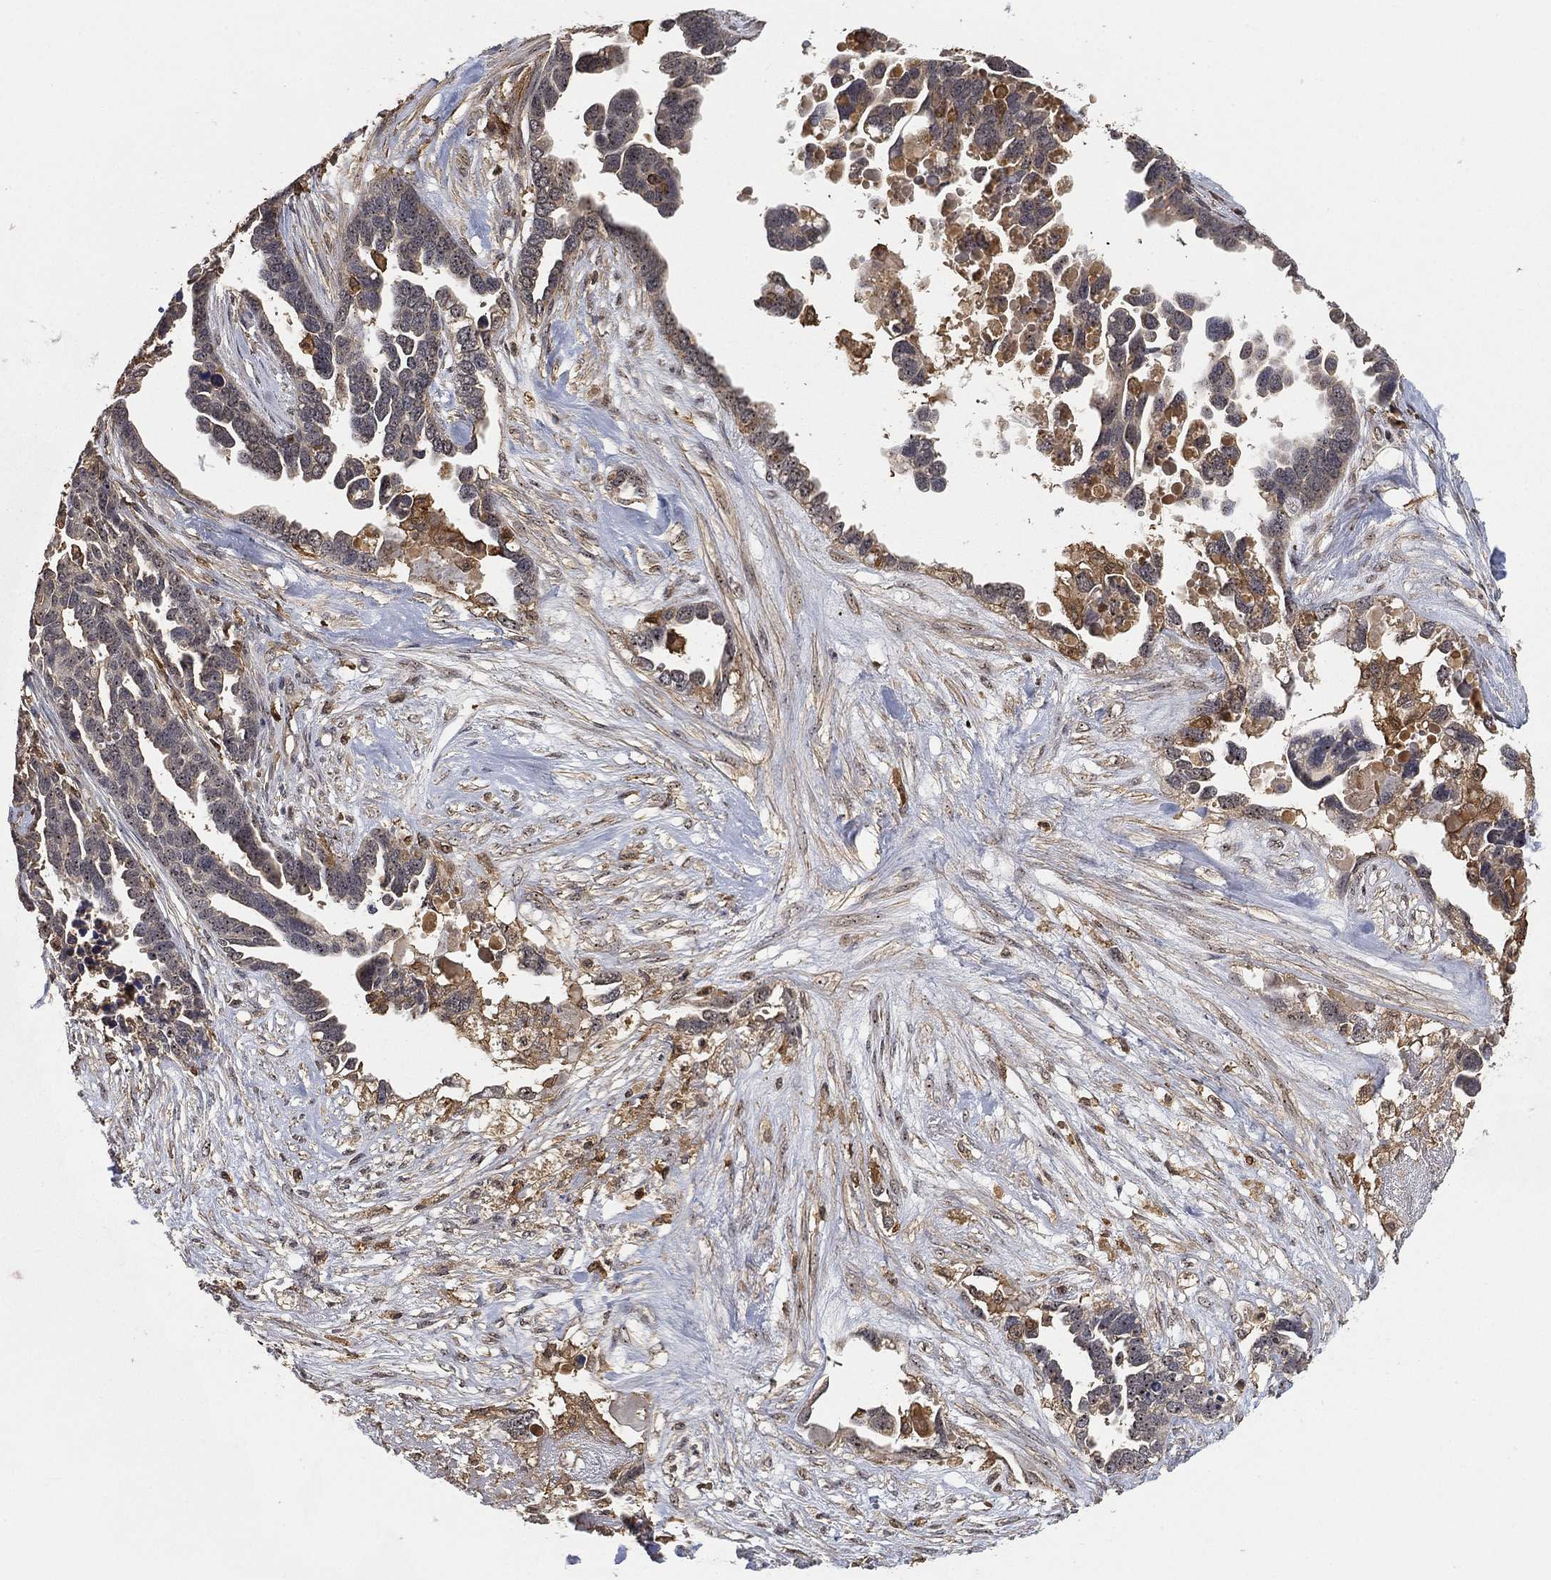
{"staining": {"intensity": "negative", "quantity": "none", "location": "none"}, "tissue": "ovarian cancer", "cell_type": "Tumor cells", "image_type": "cancer", "snomed": [{"axis": "morphology", "description": "Cystadenocarcinoma, serous, NOS"}, {"axis": "topography", "description": "Ovary"}], "caption": "DAB (3,3'-diaminobenzidine) immunohistochemical staining of human ovarian cancer reveals no significant staining in tumor cells.", "gene": "CRYL1", "patient": {"sex": "female", "age": 54}}